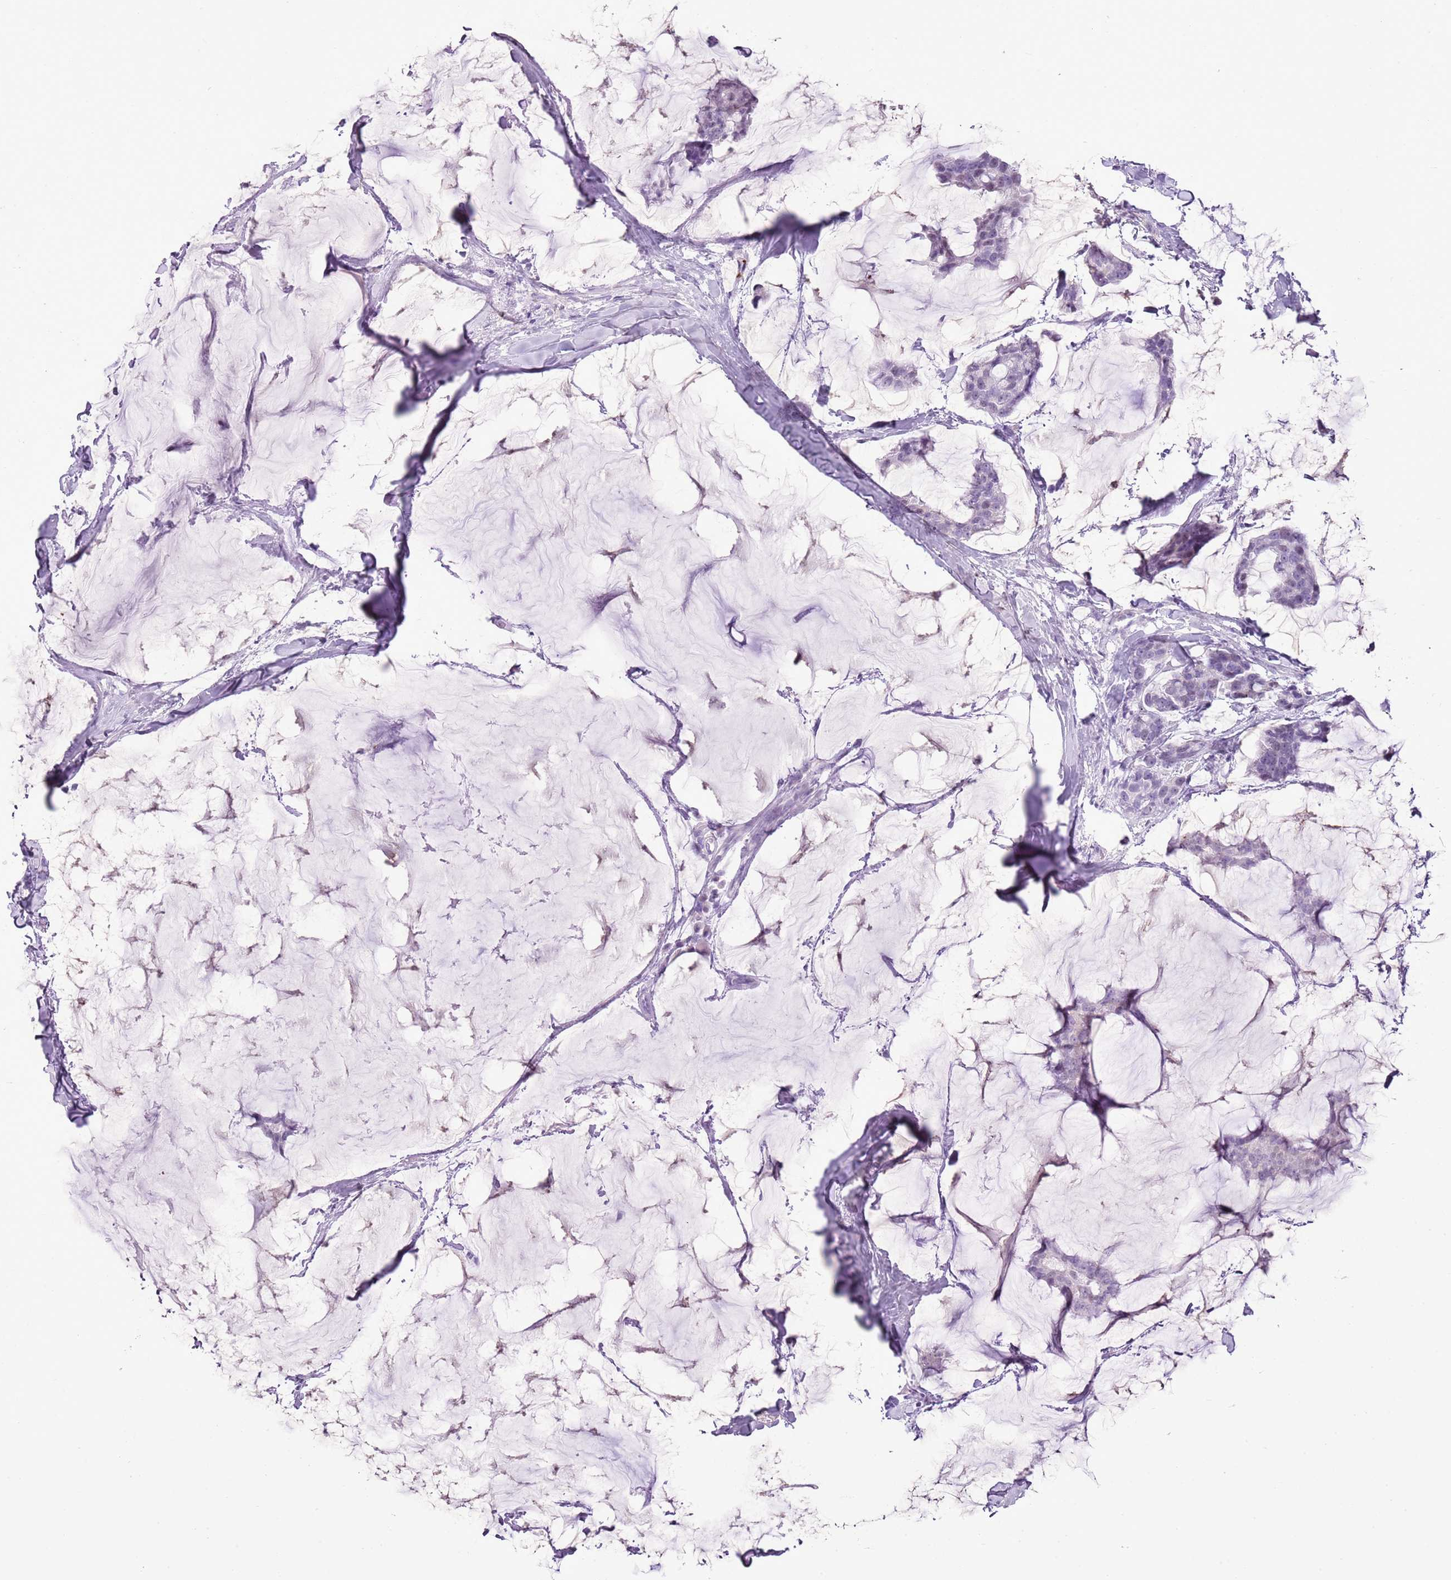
{"staining": {"intensity": "negative", "quantity": "none", "location": "none"}, "tissue": "breast cancer", "cell_type": "Tumor cells", "image_type": "cancer", "snomed": [{"axis": "morphology", "description": "Duct carcinoma"}, {"axis": "topography", "description": "Breast"}], "caption": "Immunohistochemistry (IHC) of human invasive ductal carcinoma (breast) exhibits no expression in tumor cells. (Stains: DAB (3,3'-diaminobenzidine) IHC with hematoxylin counter stain, Microscopy: brightfield microscopy at high magnification).", "gene": "RPL3L", "patient": {"sex": "female", "age": 93}}